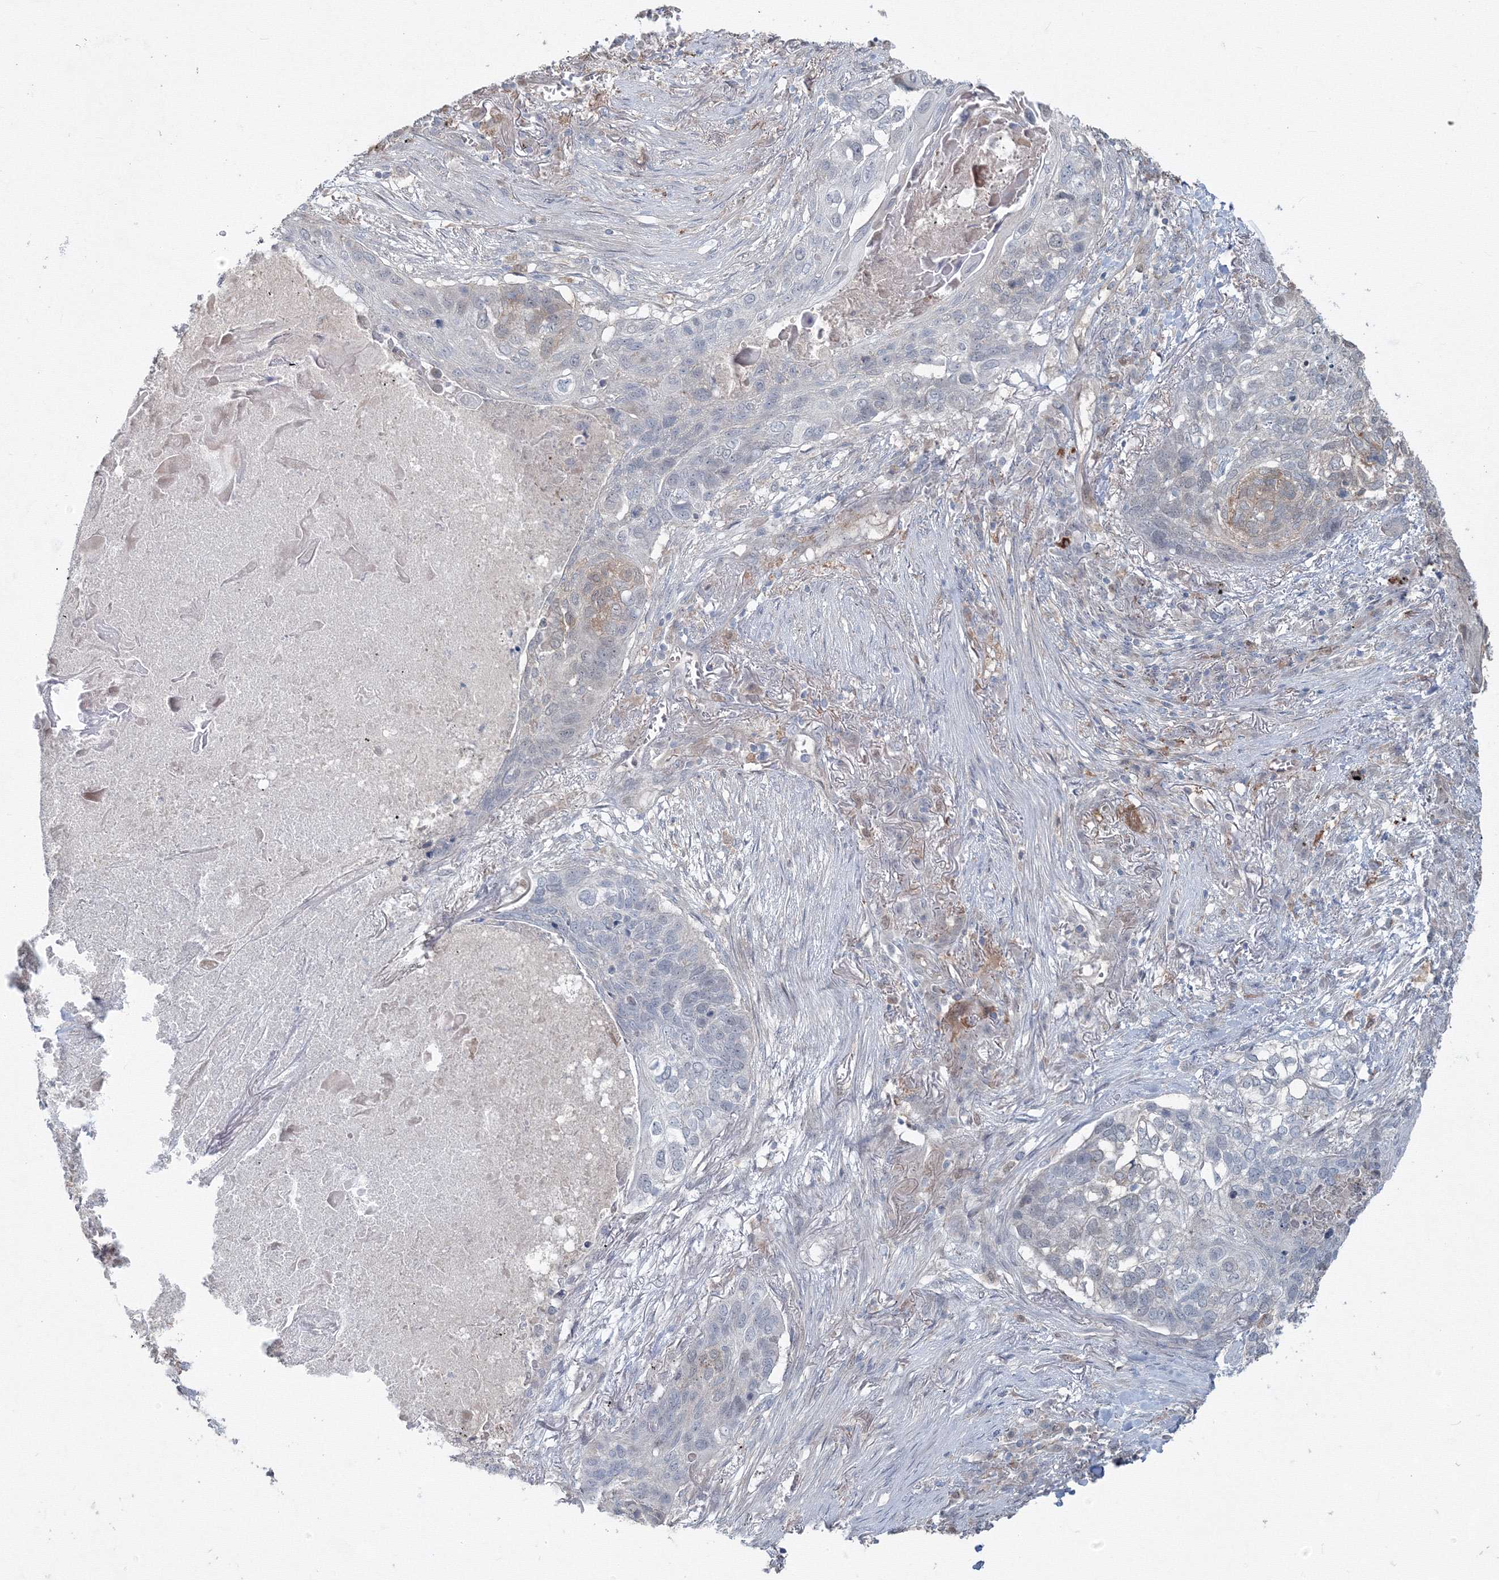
{"staining": {"intensity": "weak", "quantity": "<25%", "location": "cytoplasmic/membranous"}, "tissue": "lung cancer", "cell_type": "Tumor cells", "image_type": "cancer", "snomed": [{"axis": "morphology", "description": "Squamous cell carcinoma, NOS"}, {"axis": "topography", "description": "Lung"}], "caption": "Protein analysis of lung cancer (squamous cell carcinoma) demonstrates no significant expression in tumor cells. The staining is performed using DAB brown chromogen with nuclei counter-stained in using hematoxylin.", "gene": "MKRN2", "patient": {"sex": "female", "age": 63}}